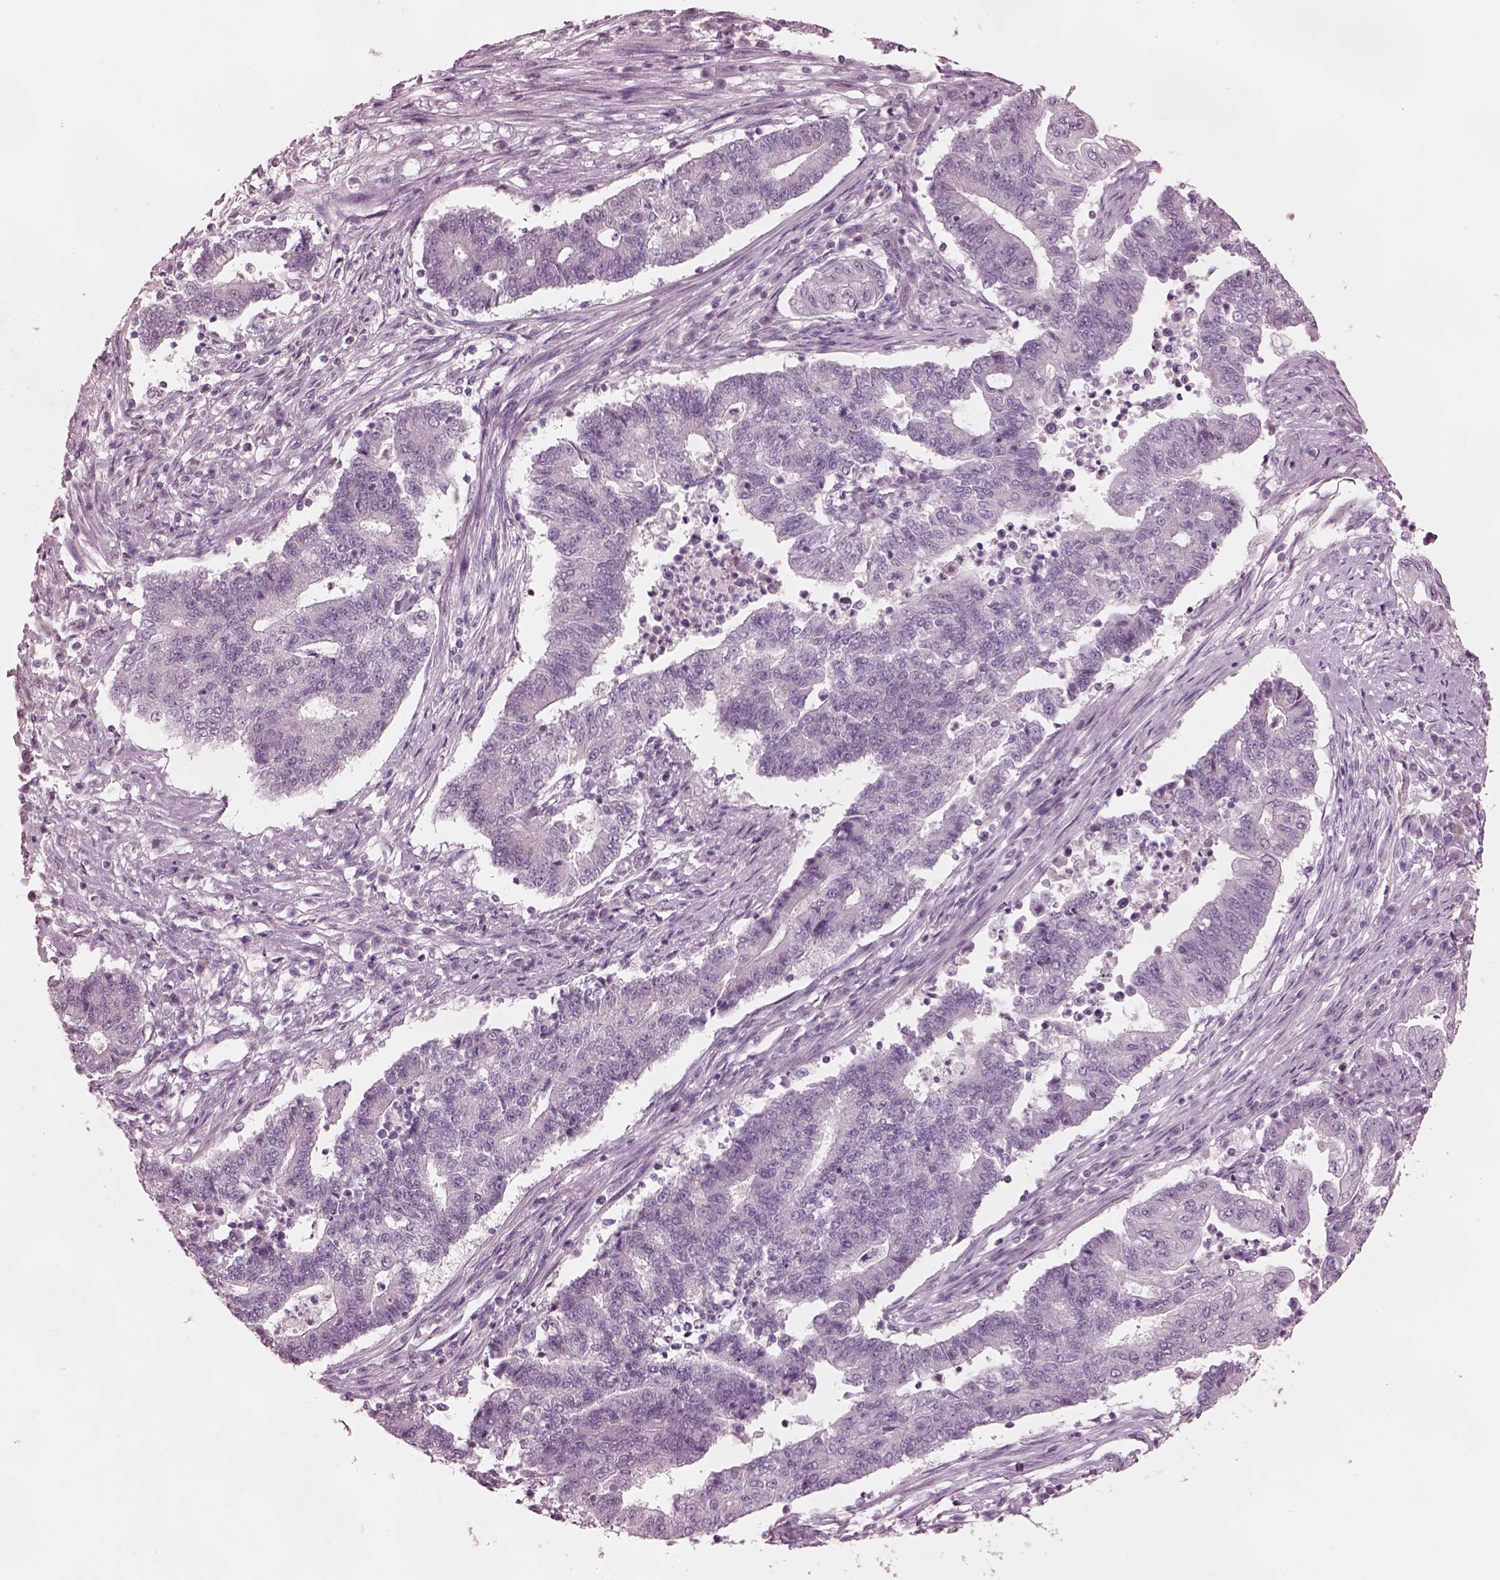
{"staining": {"intensity": "negative", "quantity": "none", "location": "none"}, "tissue": "endometrial cancer", "cell_type": "Tumor cells", "image_type": "cancer", "snomed": [{"axis": "morphology", "description": "Adenocarcinoma, NOS"}, {"axis": "topography", "description": "Uterus"}, {"axis": "topography", "description": "Endometrium"}], "caption": "There is no significant positivity in tumor cells of endometrial cancer.", "gene": "GARIN4", "patient": {"sex": "female", "age": 54}}